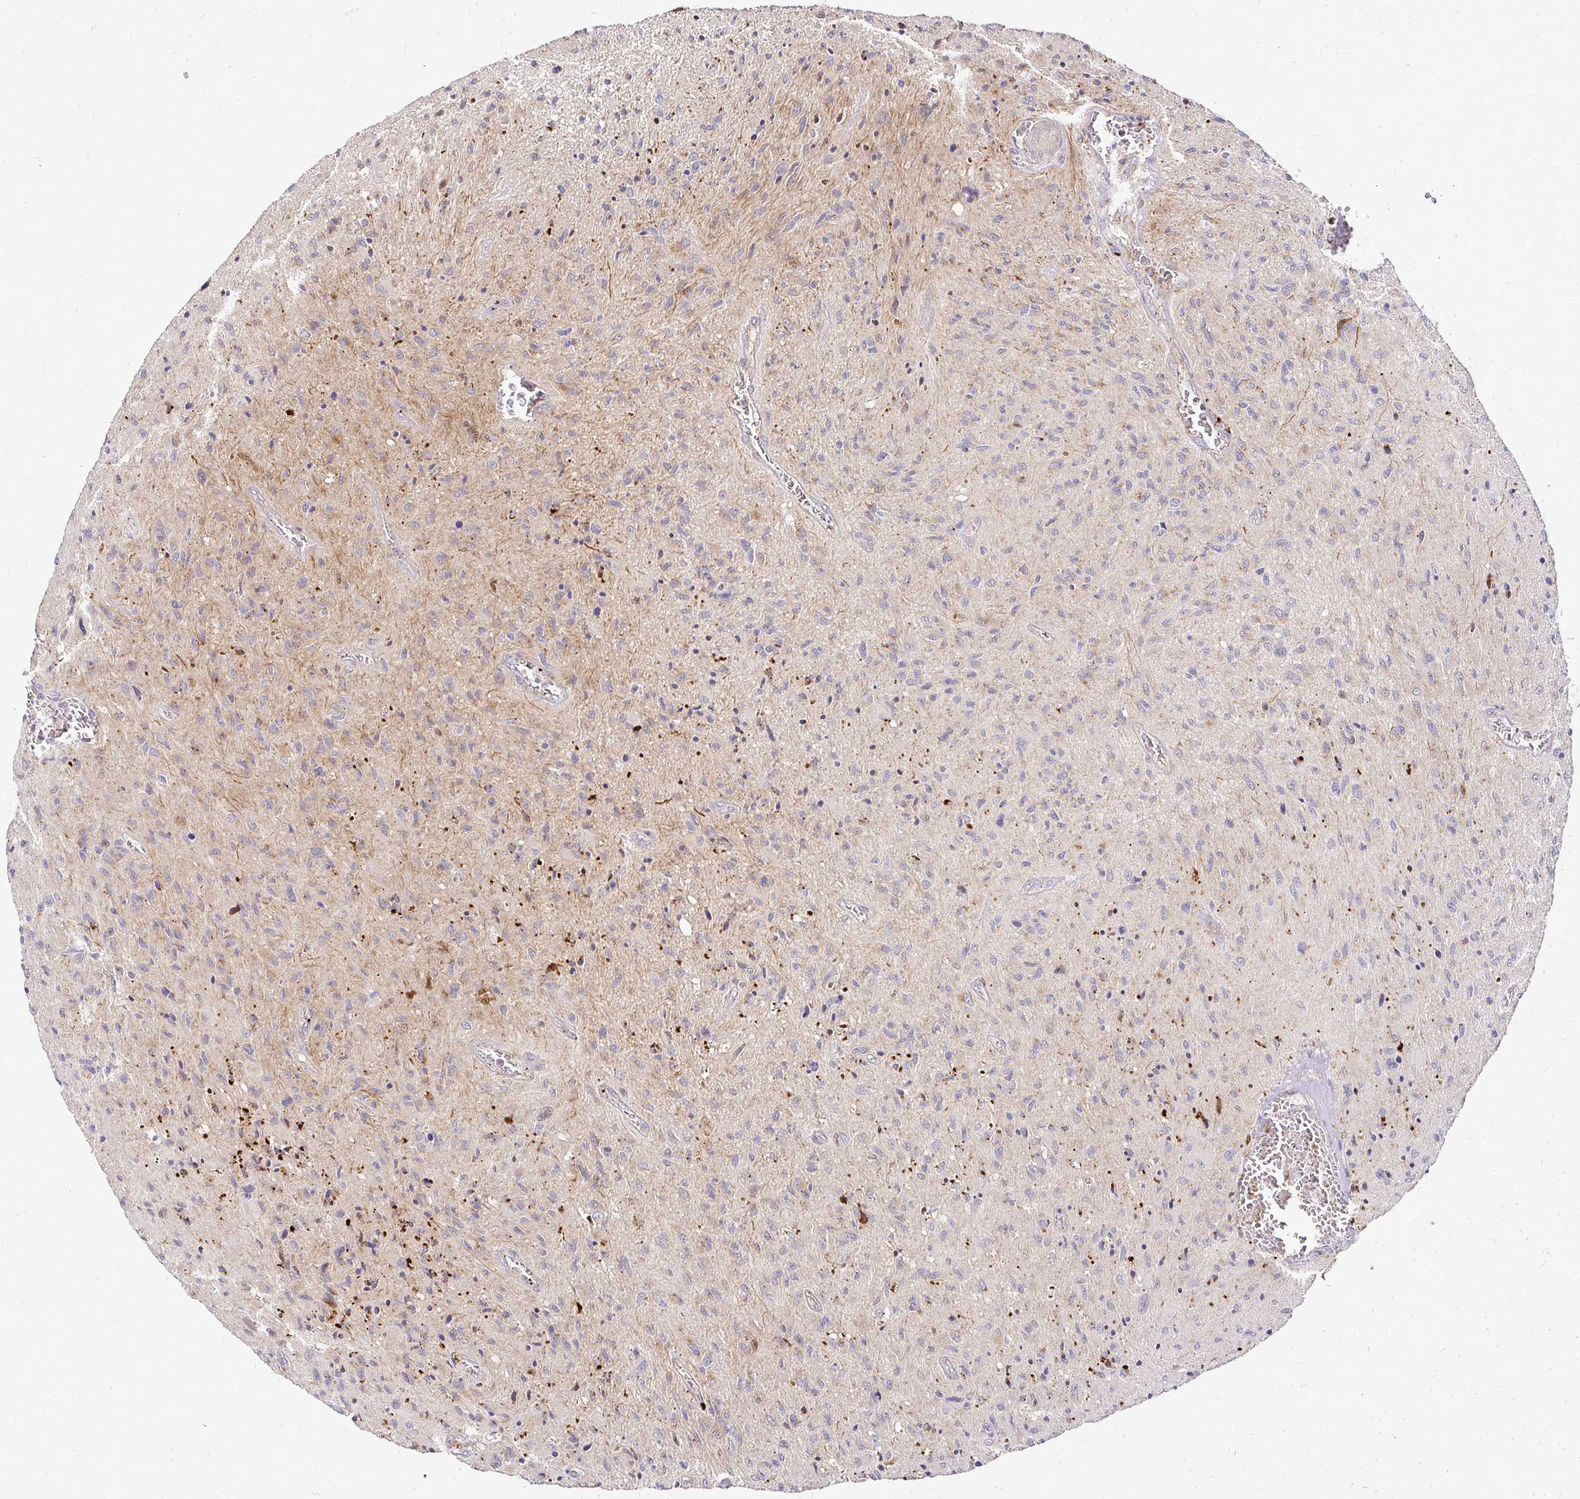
{"staining": {"intensity": "weak", "quantity": "25%-75%", "location": "cytoplasmic/membranous"}, "tissue": "glioma", "cell_type": "Tumor cells", "image_type": "cancer", "snomed": [{"axis": "morphology", "description": "Glioma, malignant, High grade"}, {"axis": "topography", "description": "Brain"}], "caption": "IHC micrograph of high-grade glioma (malignant) stained for a protein (brown), which shows low levels of weak cytoplasmic/membranous staining in approximately 25%-75% of tumor cells.", "gene": "IDUA", "patient": {"sex": "male", "age": 54}}